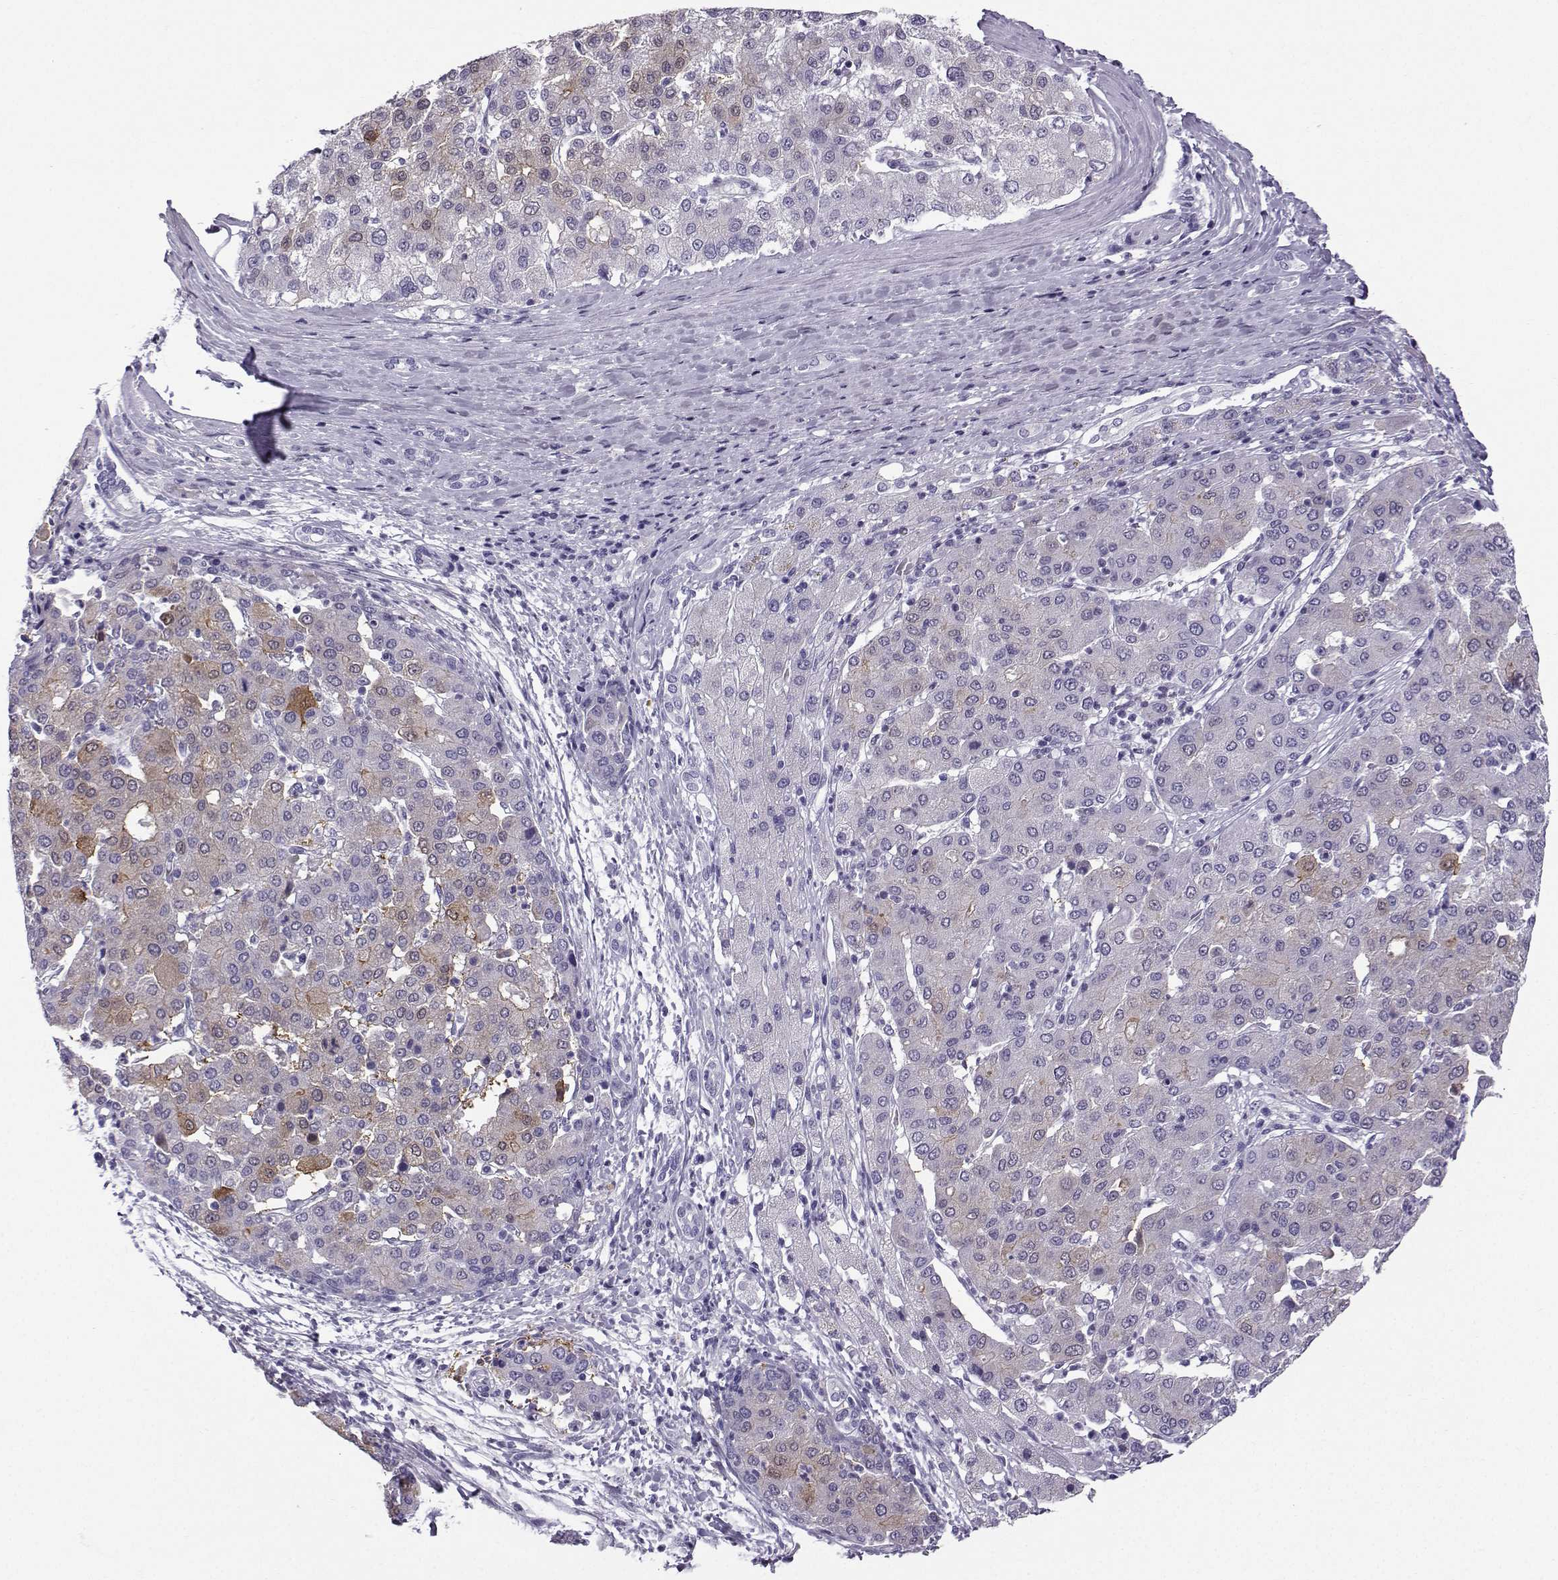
{"staining": {"intensity": "moderate", "quantity": "<25%", "location": "cytoplasmic/membranous"}, "tissue": "liver cancer", "cell_type": "Tumor cells", "image_type": "cancer", "snomed": [{"axis": "morphology", "description": "Carcinoma, Hepatocellular, NOS"}, {"axis": "topography", "description": "Liver"}], "caption": "Protein staining of liver cancer (hepatocellular carcinoma) tissue displays moderate cytoplasmic/membranous positivity in approximately <25% of tumor cells.", "gene": "ZBTB8B", "patient": {"sex": "male", "age": 65}}